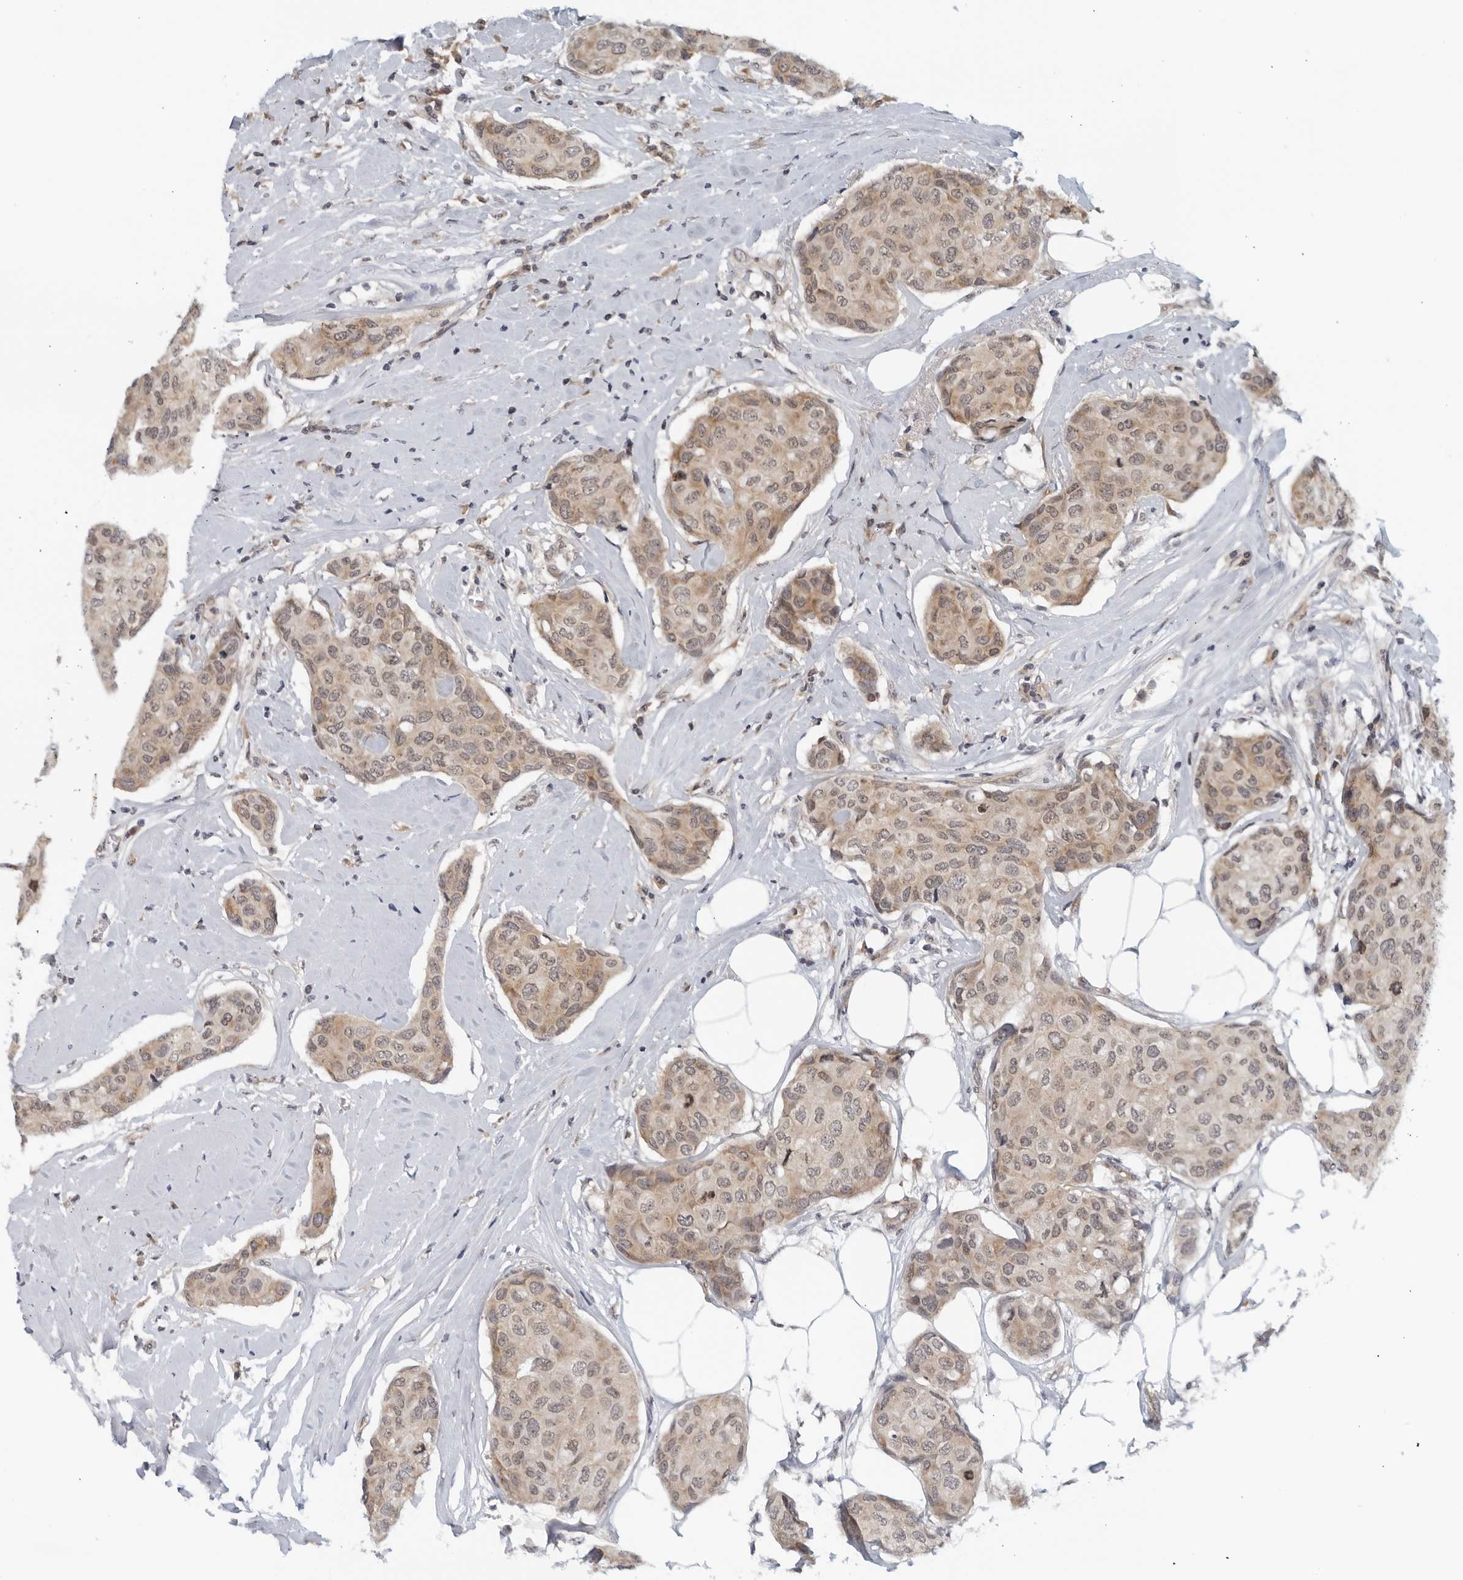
{"staining": {"intensity": "weak", "quantity": ">75%", "location": "cytoplasmic/membranous,nuclear"}, "tissue": "breast cancer", "cell_type": "Tumor cells", "image_type": "cancer", "snomed": [{"axis": "morphology", "description": "Duct carcinoma"}, {"axis": "topography", "description": "Breast"}], "caption": "DAB immunohistochemical staining of human breast infiltrating ductal carcinoma displays weak cytoplasmic/membranous and nuclear protein expression in about >75% of tumor cells. (DAB = brown stain, brightfield microscopy at high magnification).", "gene": "RC3H1", "patient": {"sex": "female", "age": 80}}